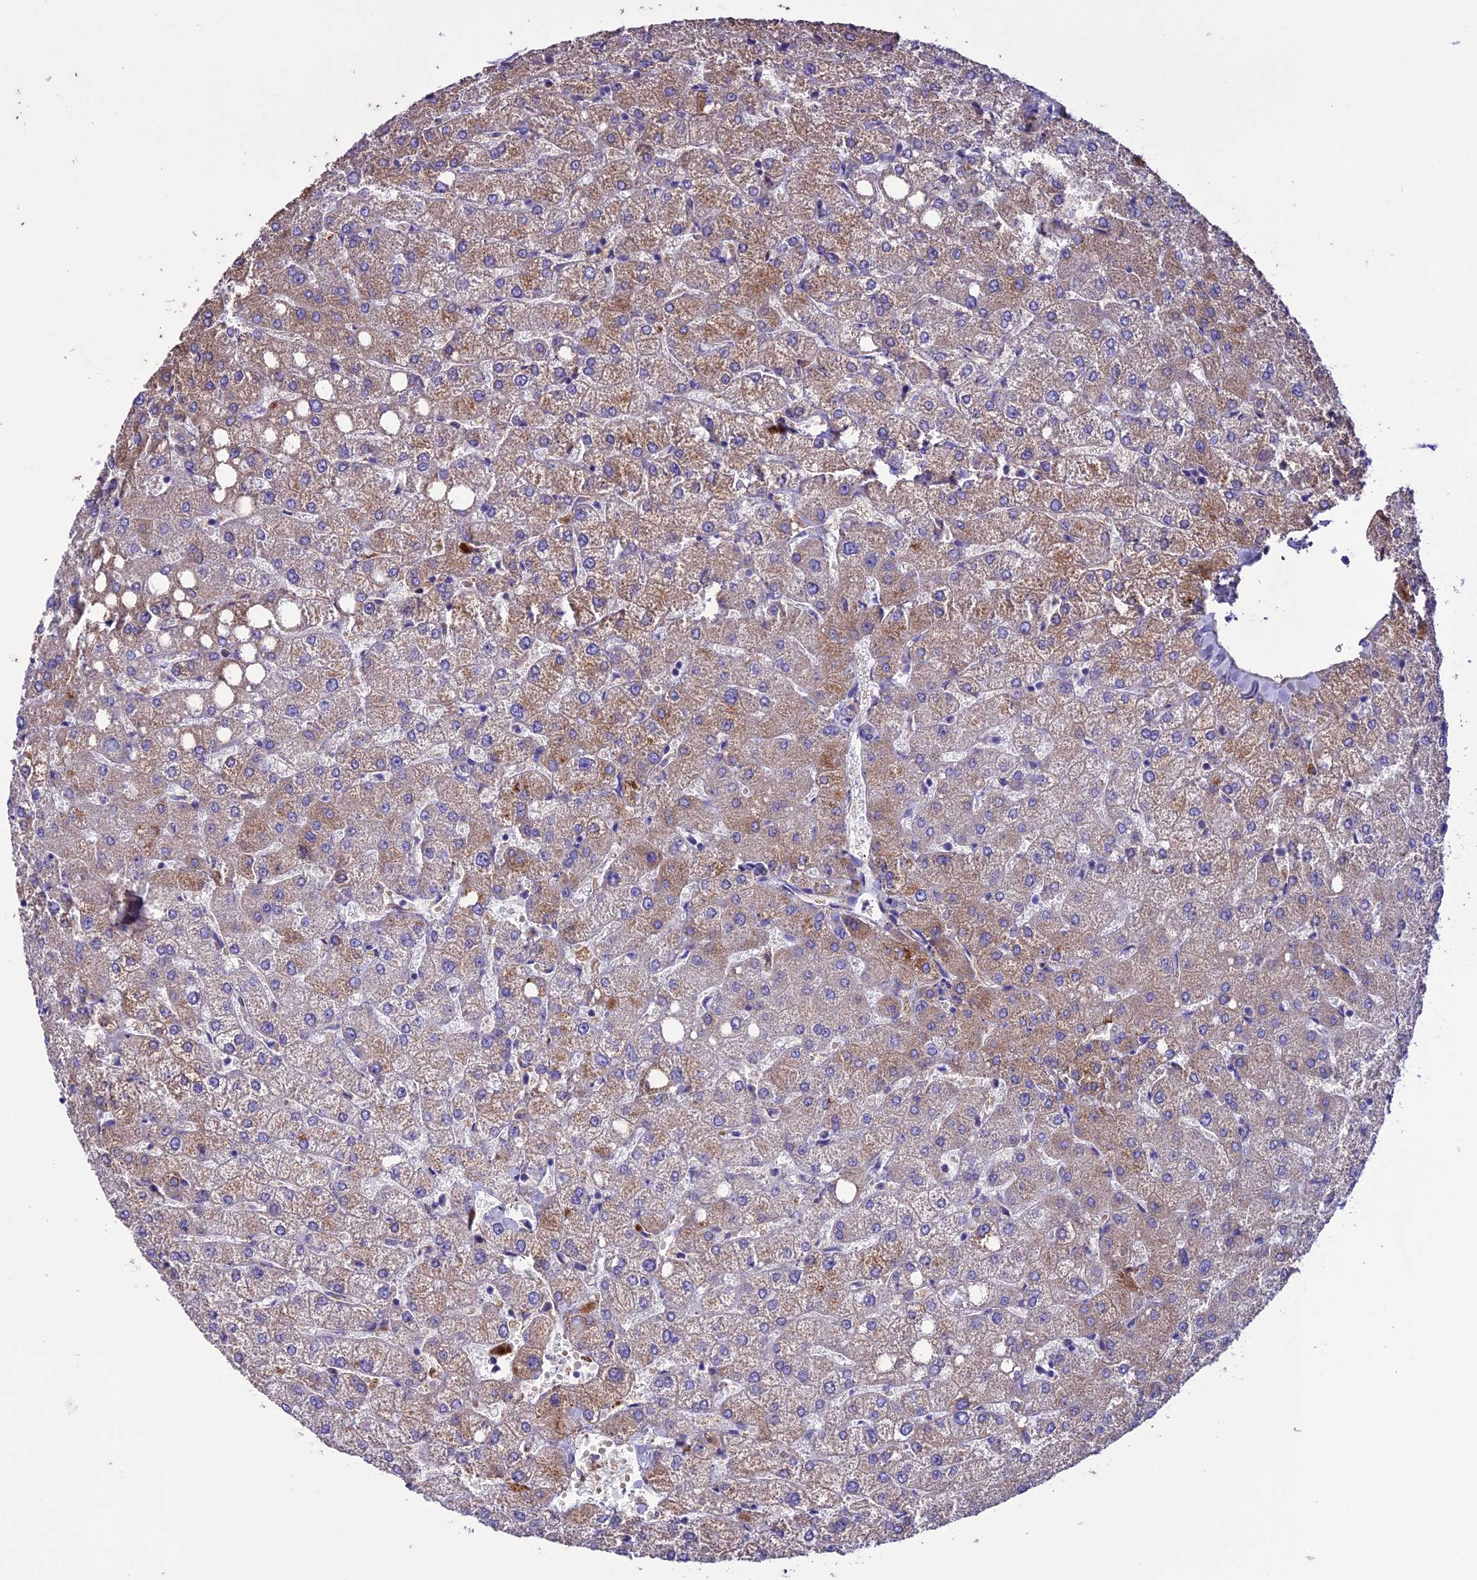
{"staining": {"intensity": "negative", "quantity": "none", "location": "none"}, "tissue": "liver", "cell_type": "Cholangiocytes", "image_type": "normal", "snomed": [{"axis": "morphology", "description": "Normal tissue, NOS"}, {"axis": "topography", "description": "Liver"}], "caption": "This photomicrograph is of benign liver stained with immunohistochemistry (IHC) to label a protein in brown with the nuclei are counter-stained blue. There is no expression in cholangiocytes. (DAB immunohistochemistry with hematoxylin counter stain).", "gene": "TCP11L2", "patient": {"sex": "female", "age": 54}}